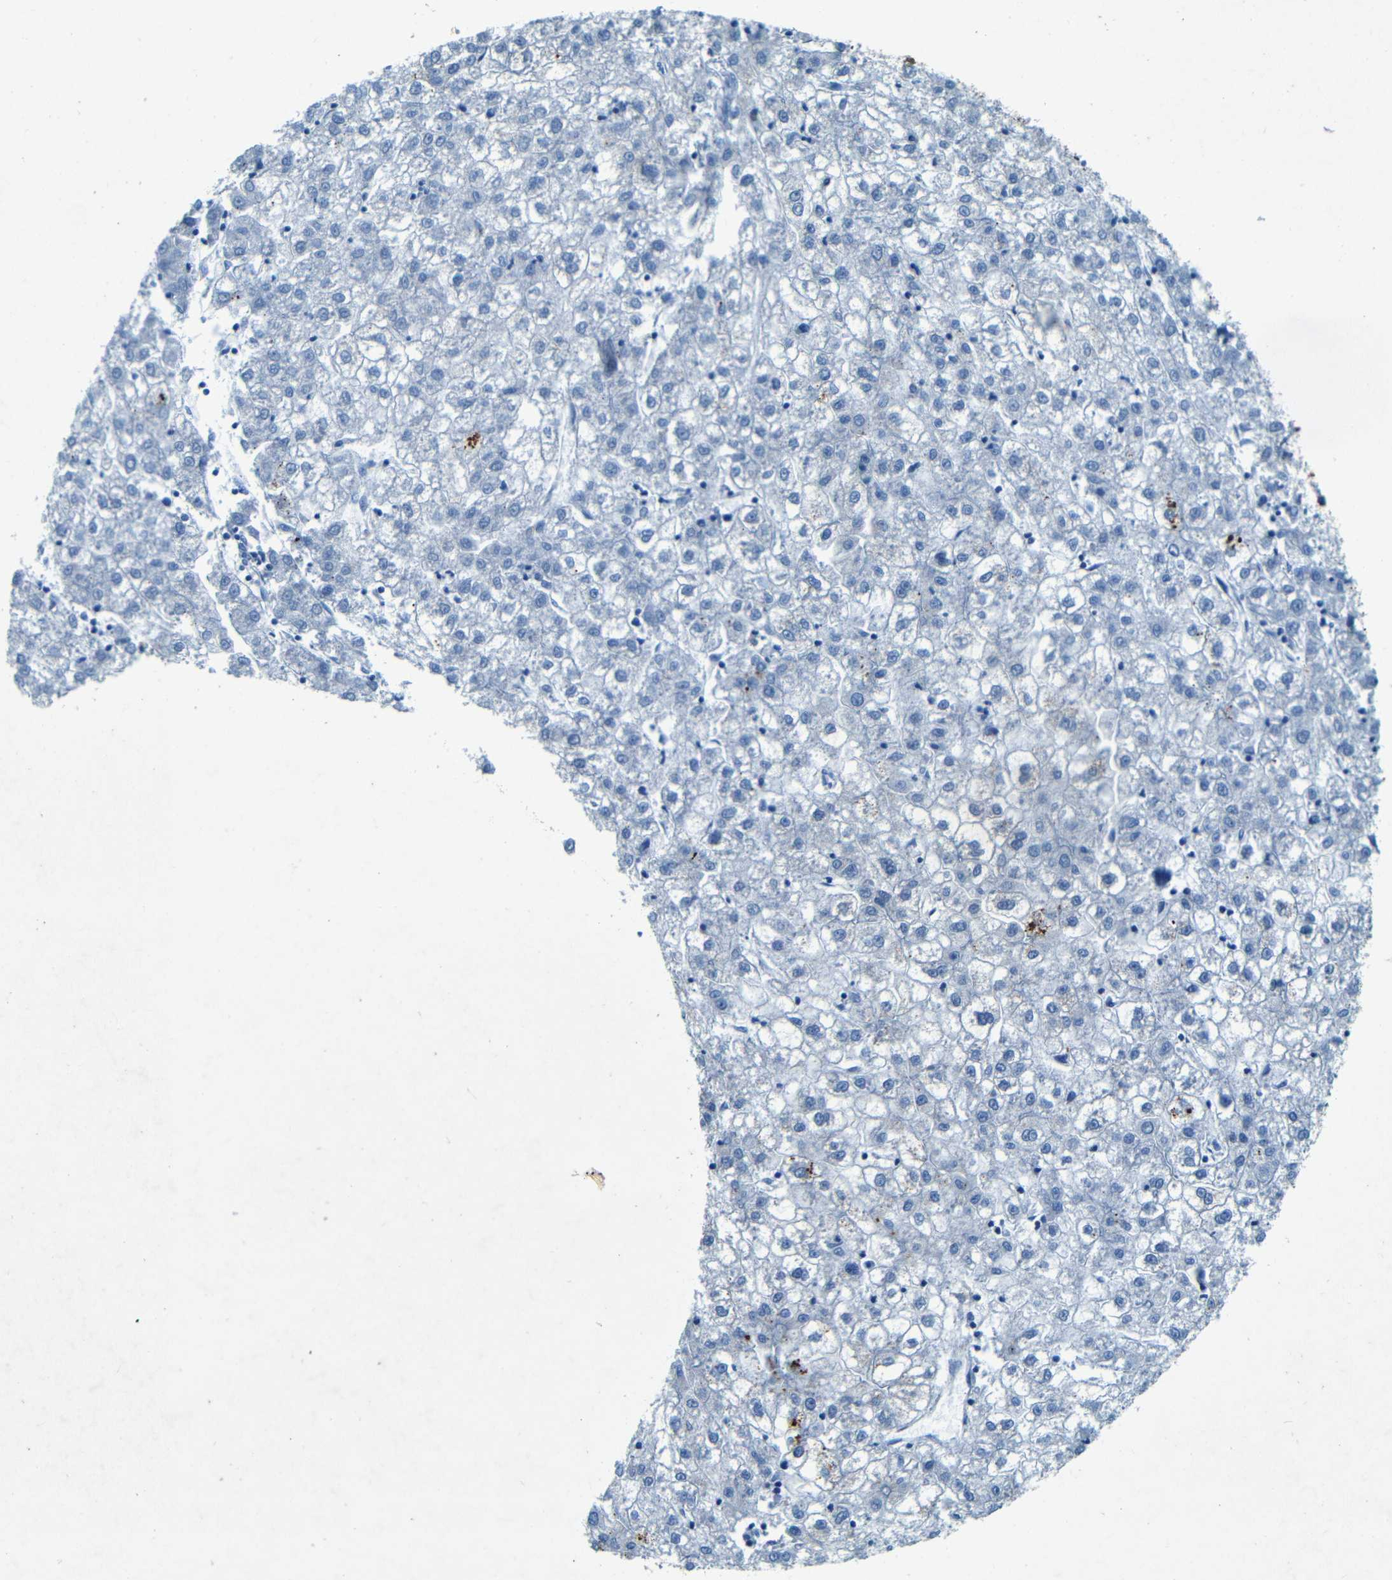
{"staining": {"intensity": "negative", "quantity": "none", "location": "none"}, "tissue": "liver cancer", "cell_type": "Tumor cells", "image_type": "cancer", "snomed": [{"axis": "morphology", "description": "Carcinoma, Hepatocellular, NOS"}, {"axis": "topography", "description": "Liver"}], "caption": "Immunohistochemistry of liver cancer (hepatocellular carcinoma) demonstrates no expression in tumor cells.", "gene": "WSCD2", "patient": {"sex": "male", "age": 72}}